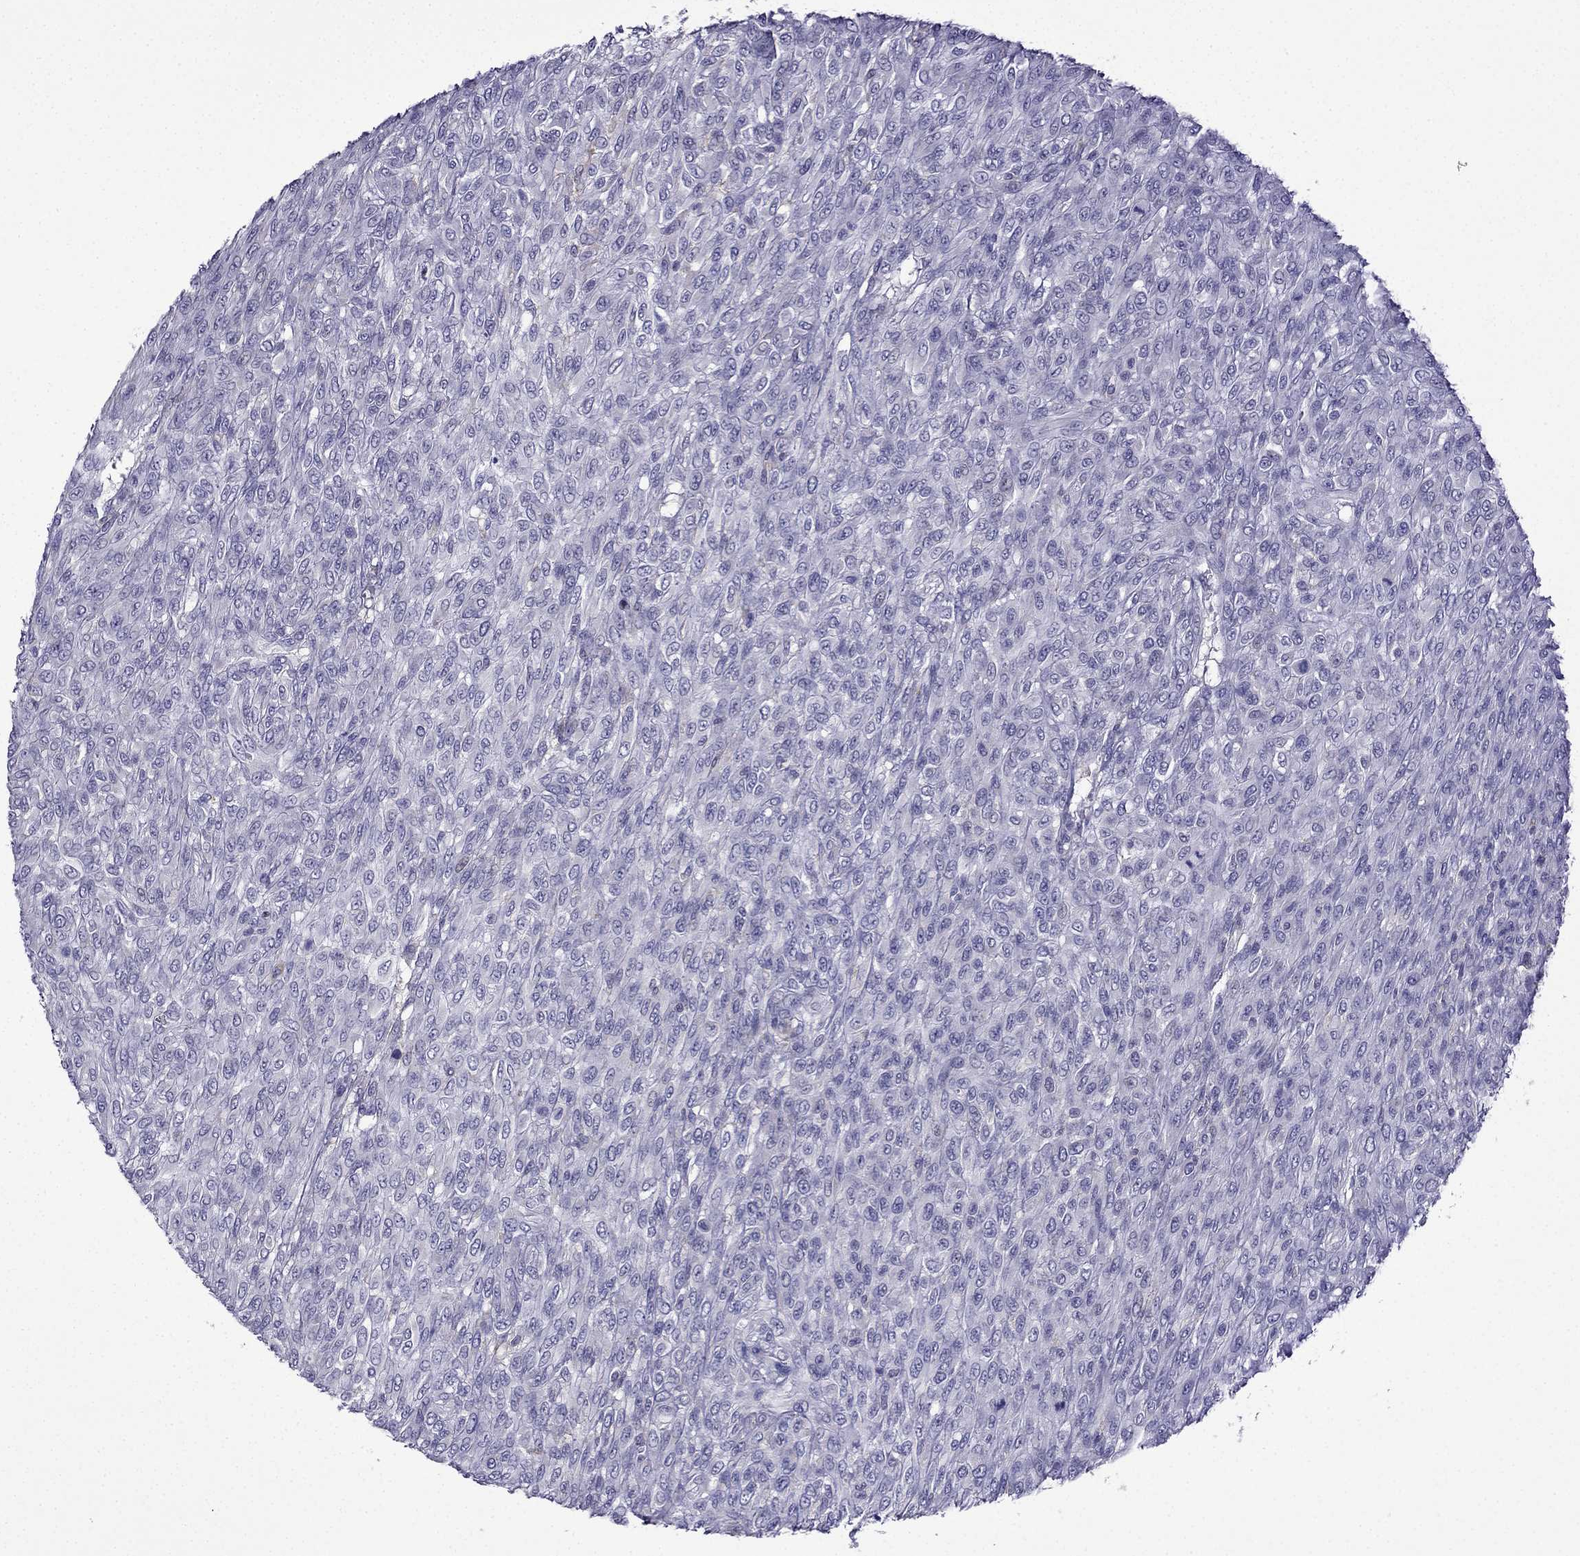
{"staining": {"intensity": "negative", "quantity": "none", "location": "none"}, "tissue": "renal cancer", "cell_type": "Tumor cells", "image_type": "cancer", "snomed": [{"axis": "morphology", "description": "Adenocarcinoma, NOS"}, {"axis": "topography", "description": "Kidney"}], "caption": "Immunohistochemistry (IHC) image of neoplastic tissue: human adenocarcinoma (renal) stained with DAB (3,3'-diaminobenzidine) exhibits no significant protein expression in tumor cells.", "gene": "TSSK4", "patient": {"sex": "male", "age": 58}}